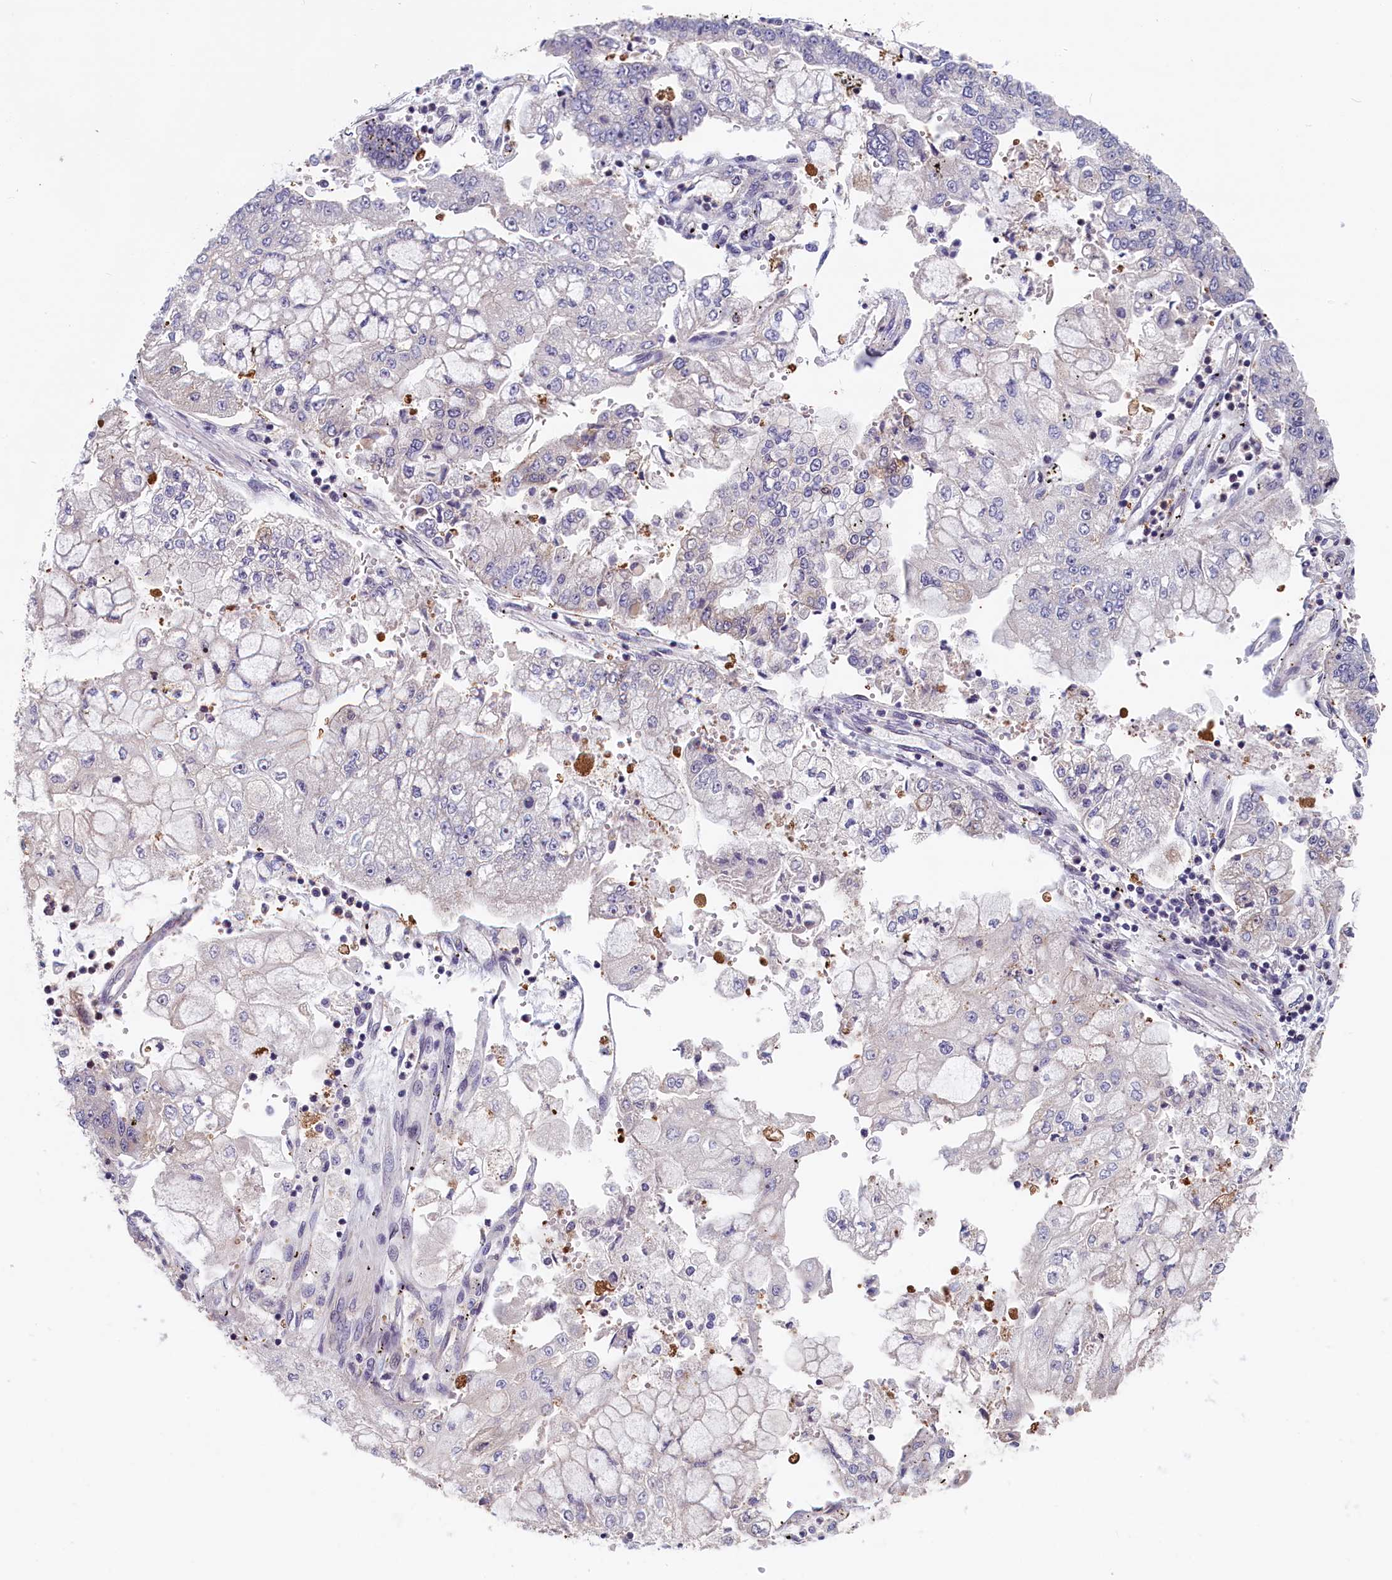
{"staining": {"intensity": "negative", "quantity": "none", "location": "none"}, "tissue": "stomach cancer", "cell_type": "Tumor cells", "image_type": "cancer", "snomed": [{"axis": "morphology", "description": "Adenocarcinoma, NOS"}, {"axis": "topography", "description": "Stomach"}], "caption": "Immunohistochemistry (IHC) of stomach cancer exhibits no positivity in tumor cells.", "gene": "TMEM116", "patient": {"sex": "male", "age": 76}}